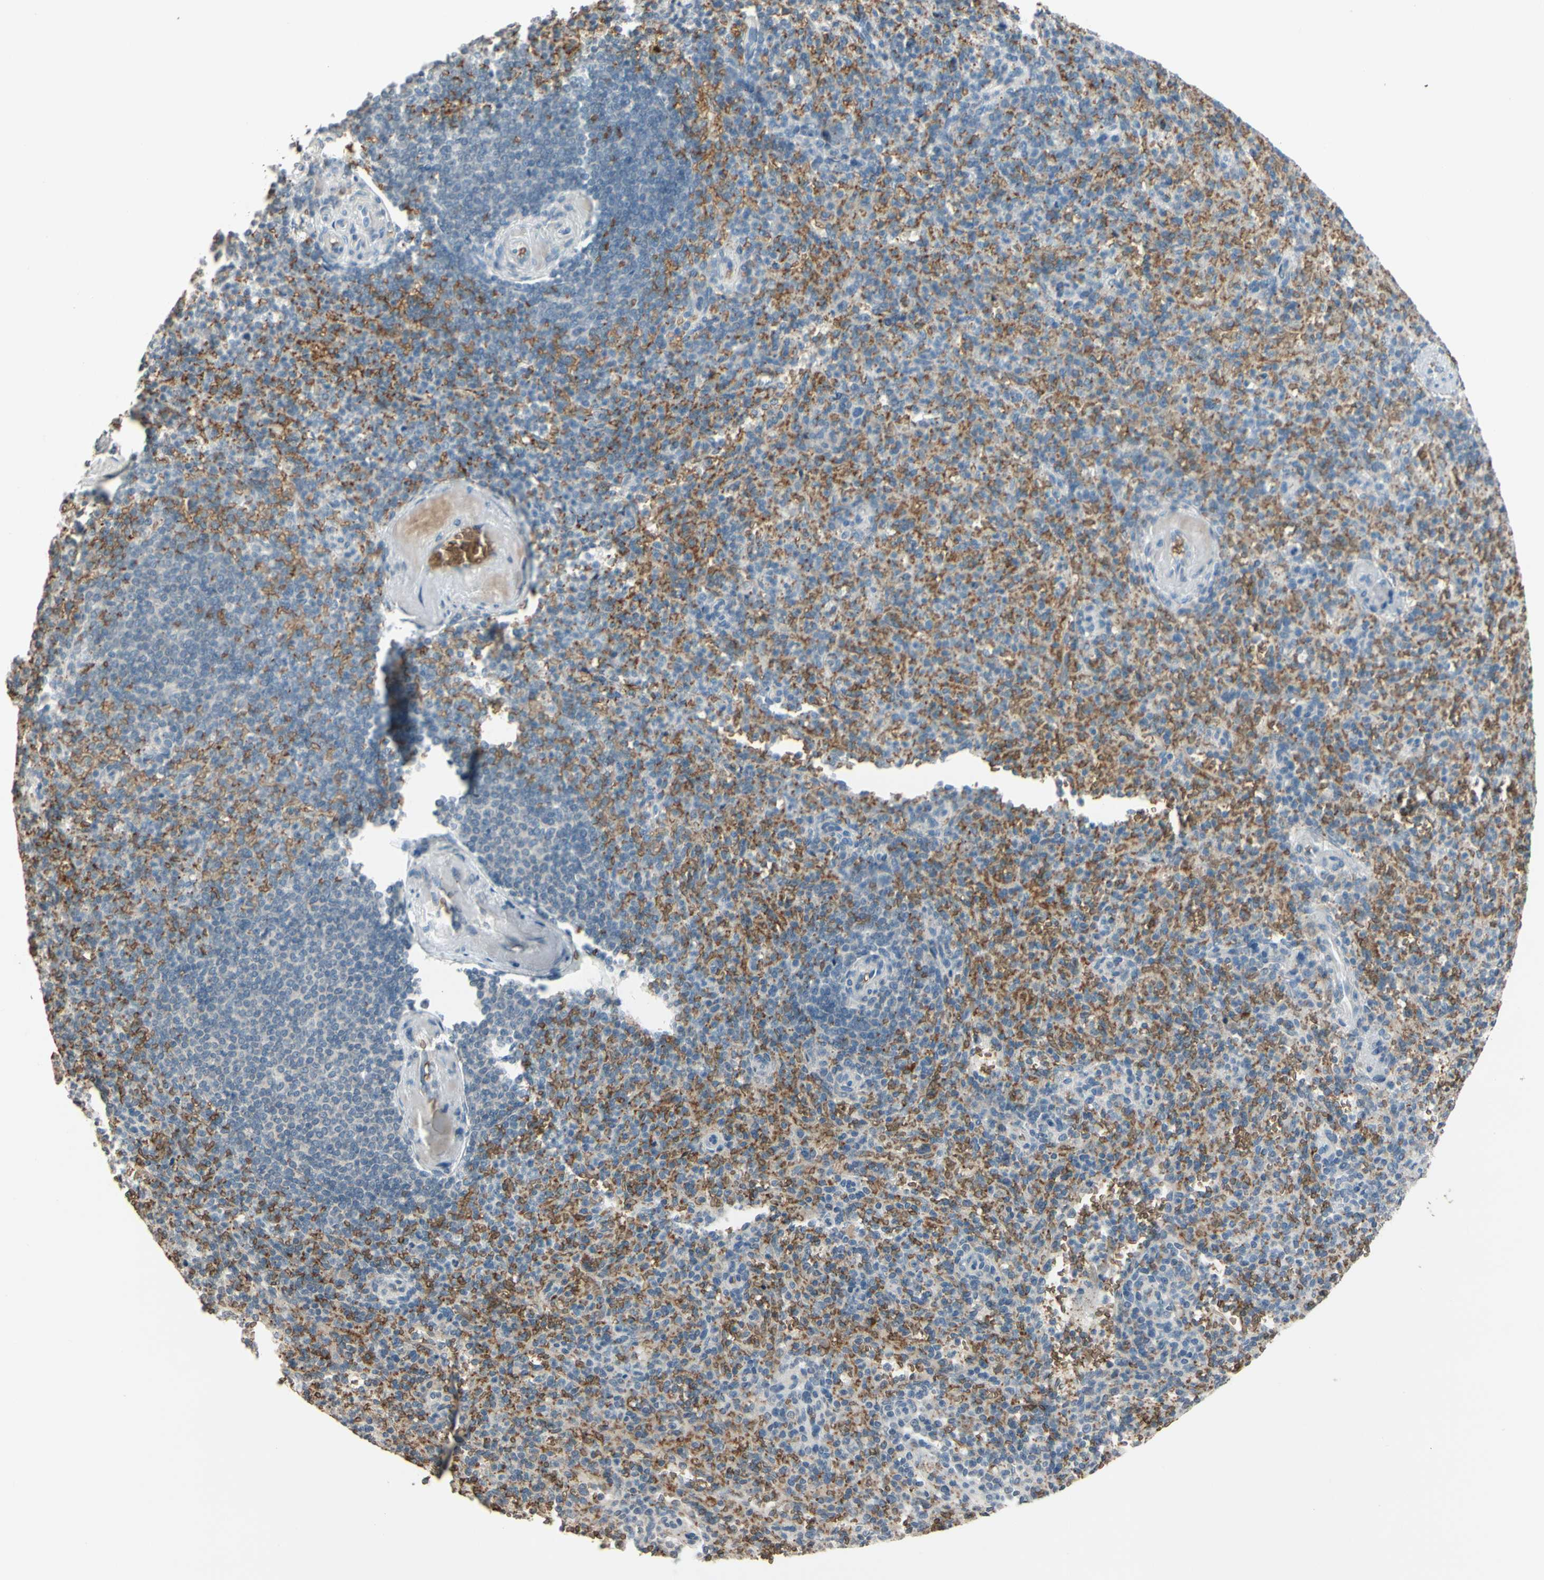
{"staining": {"intensity": "weak", "quantity": "<25%", "location": "cytoplasmic/membranous"}, "tissue": "spleen", "cell_type": "Cells in red pulp", "image_type": "normal", "snomed": [{"axis": "morphology", "description": "Normal tissue, NOS"}, {"axis": "topography", "description": "Spleen"}], "caption": "Spleen stained for a protein using immunohistochemistry (IHC) demonstrates no positivity cells in red pulp.", "gene": "GYPC", "patient": {"sex": "female", "age": 74}}